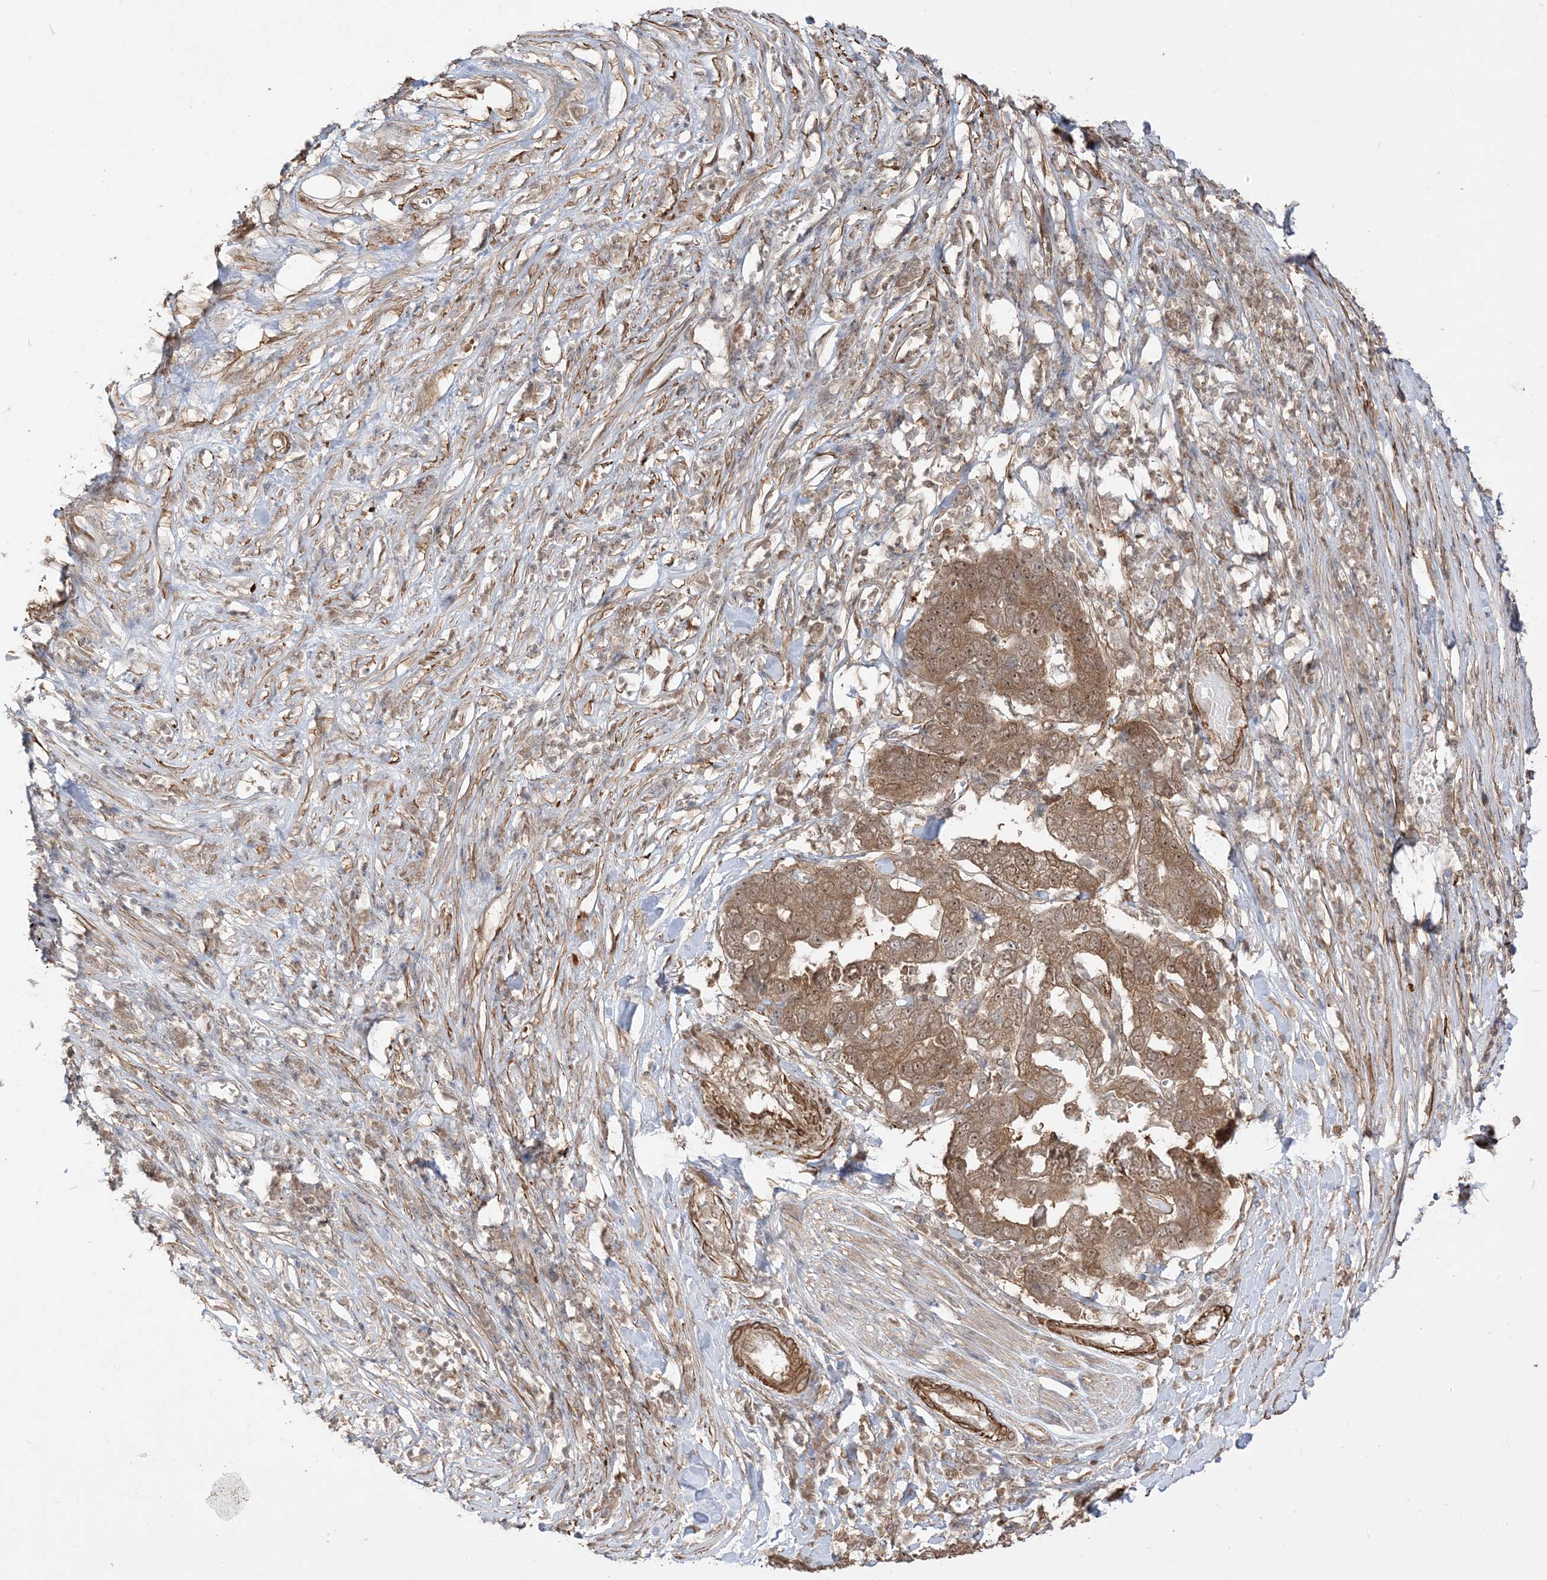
{"staining": {"intensity": "strong", "quantity": ">75%", "location": "cytoplasmic/membranous"}, "tissue": "pancreatic cancer", "cell_type": "Tumor cells", "image_type": "cancer", "snomed": [{"axis": "morphology", "description": "Adenocarcinoma, NOS"}, {"axis": "topography", "description": "Pancreas"}], "caption": "Immunohistochemistry histopathology image of human pancreatic cancer stained for a protein (brown), which exhibits high levels of strong cytoplasmic/membranous staining in approximately >75% of tumor cells.", "gene": "TBCC", "patient": {"sex": "female", "age": 61}}